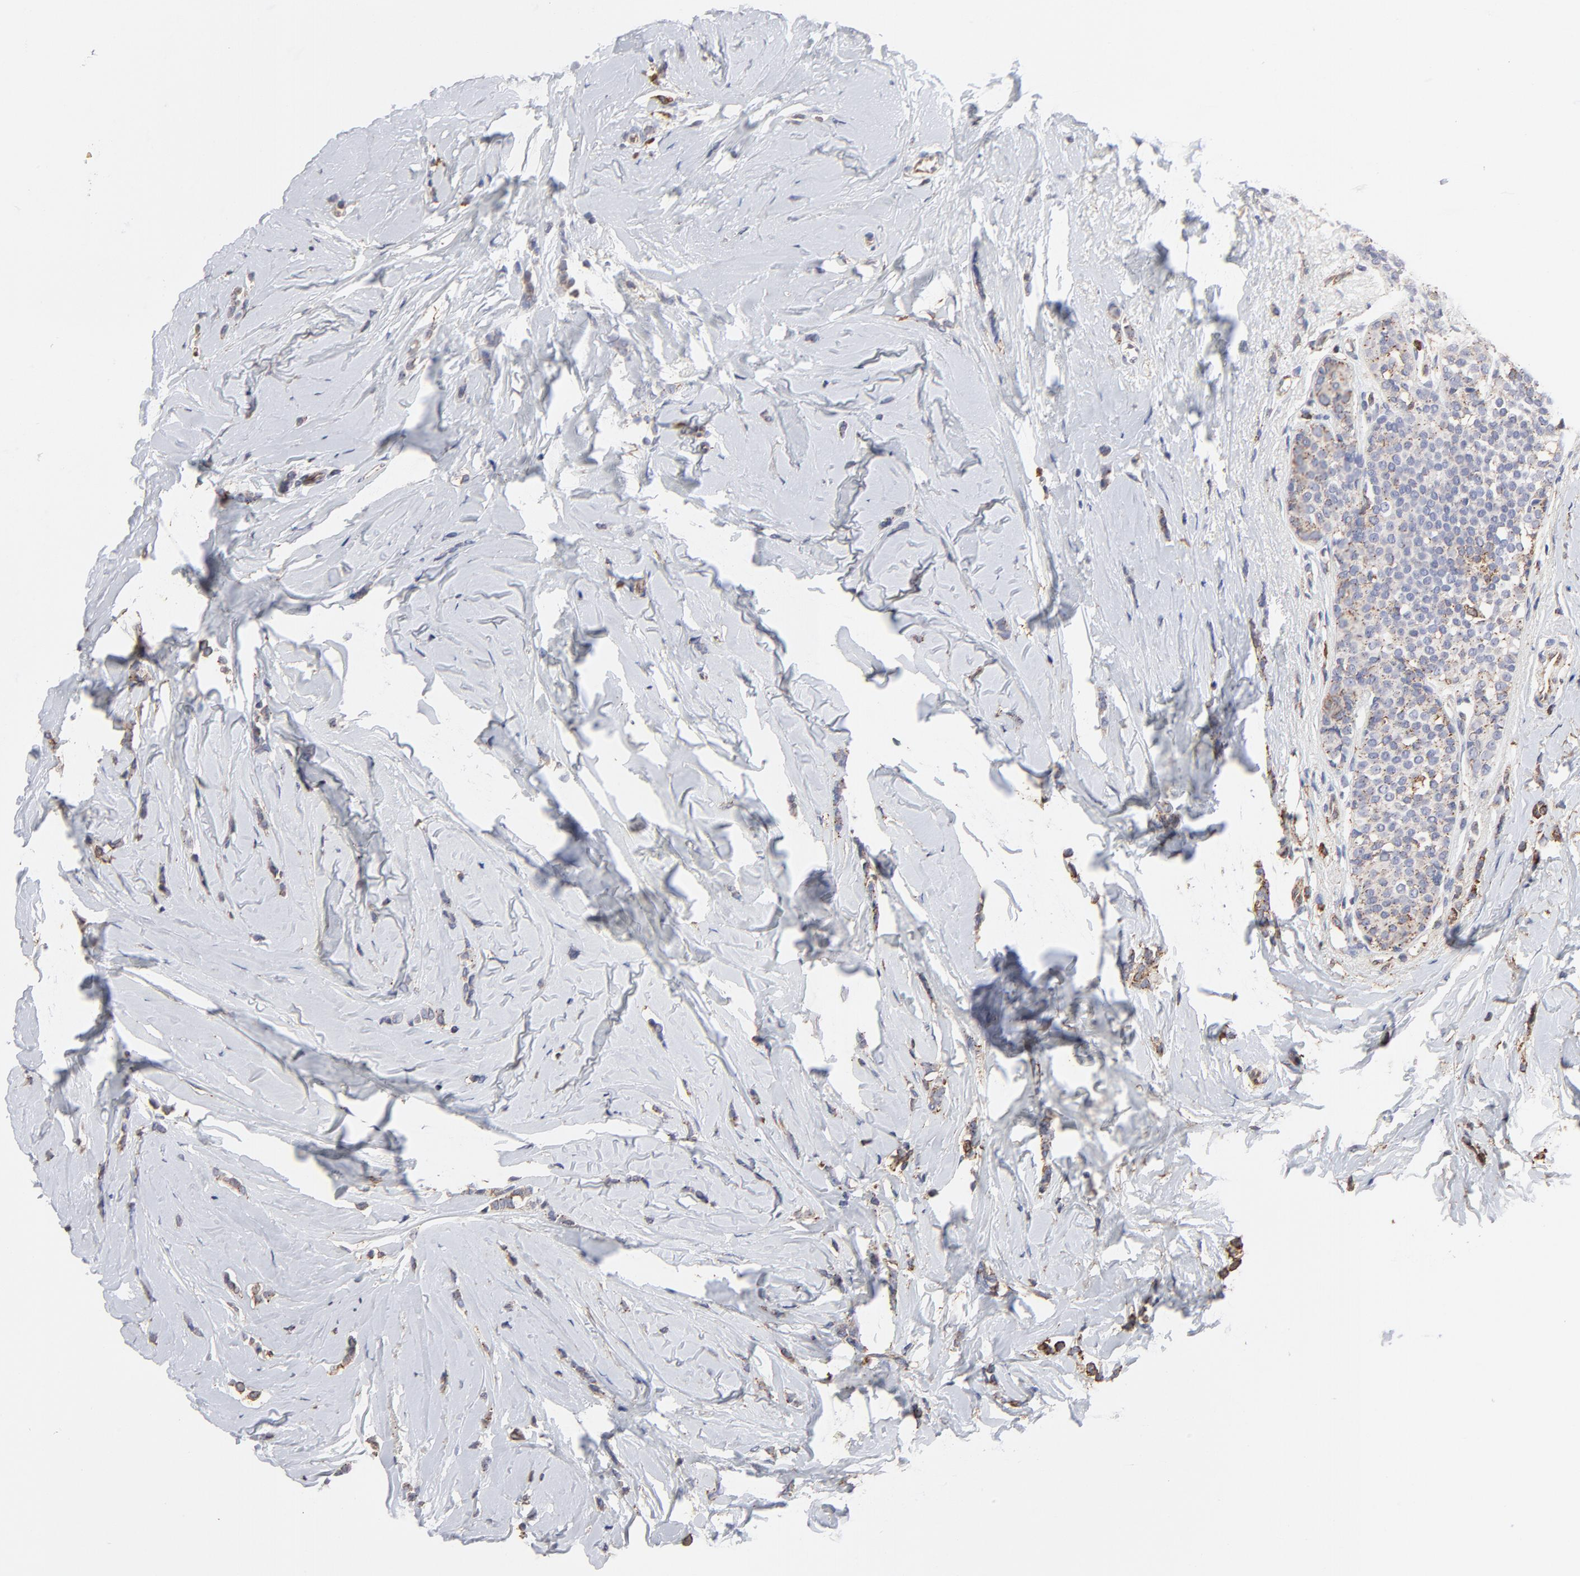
{"staining": {"intensity": "weak", "quantity": ">75%", "location": "cytoplasmic/membranous"}, "tissue": "breast cancer", "cell_type": "Tumor cells", "image_type": "cancer", "snomed": [{"axis": "morphology", "description": "Lobular carcinoma"}, {"axis": "topography", "description": "Breast"}], "caption": "Lobular carcinoma (breast) tissue reveals weak cytoplasmic/membranous positivity in about >75% of tumor cells", "gene": "TRIM22", "patient": {"sex": "female", "age": 64}}